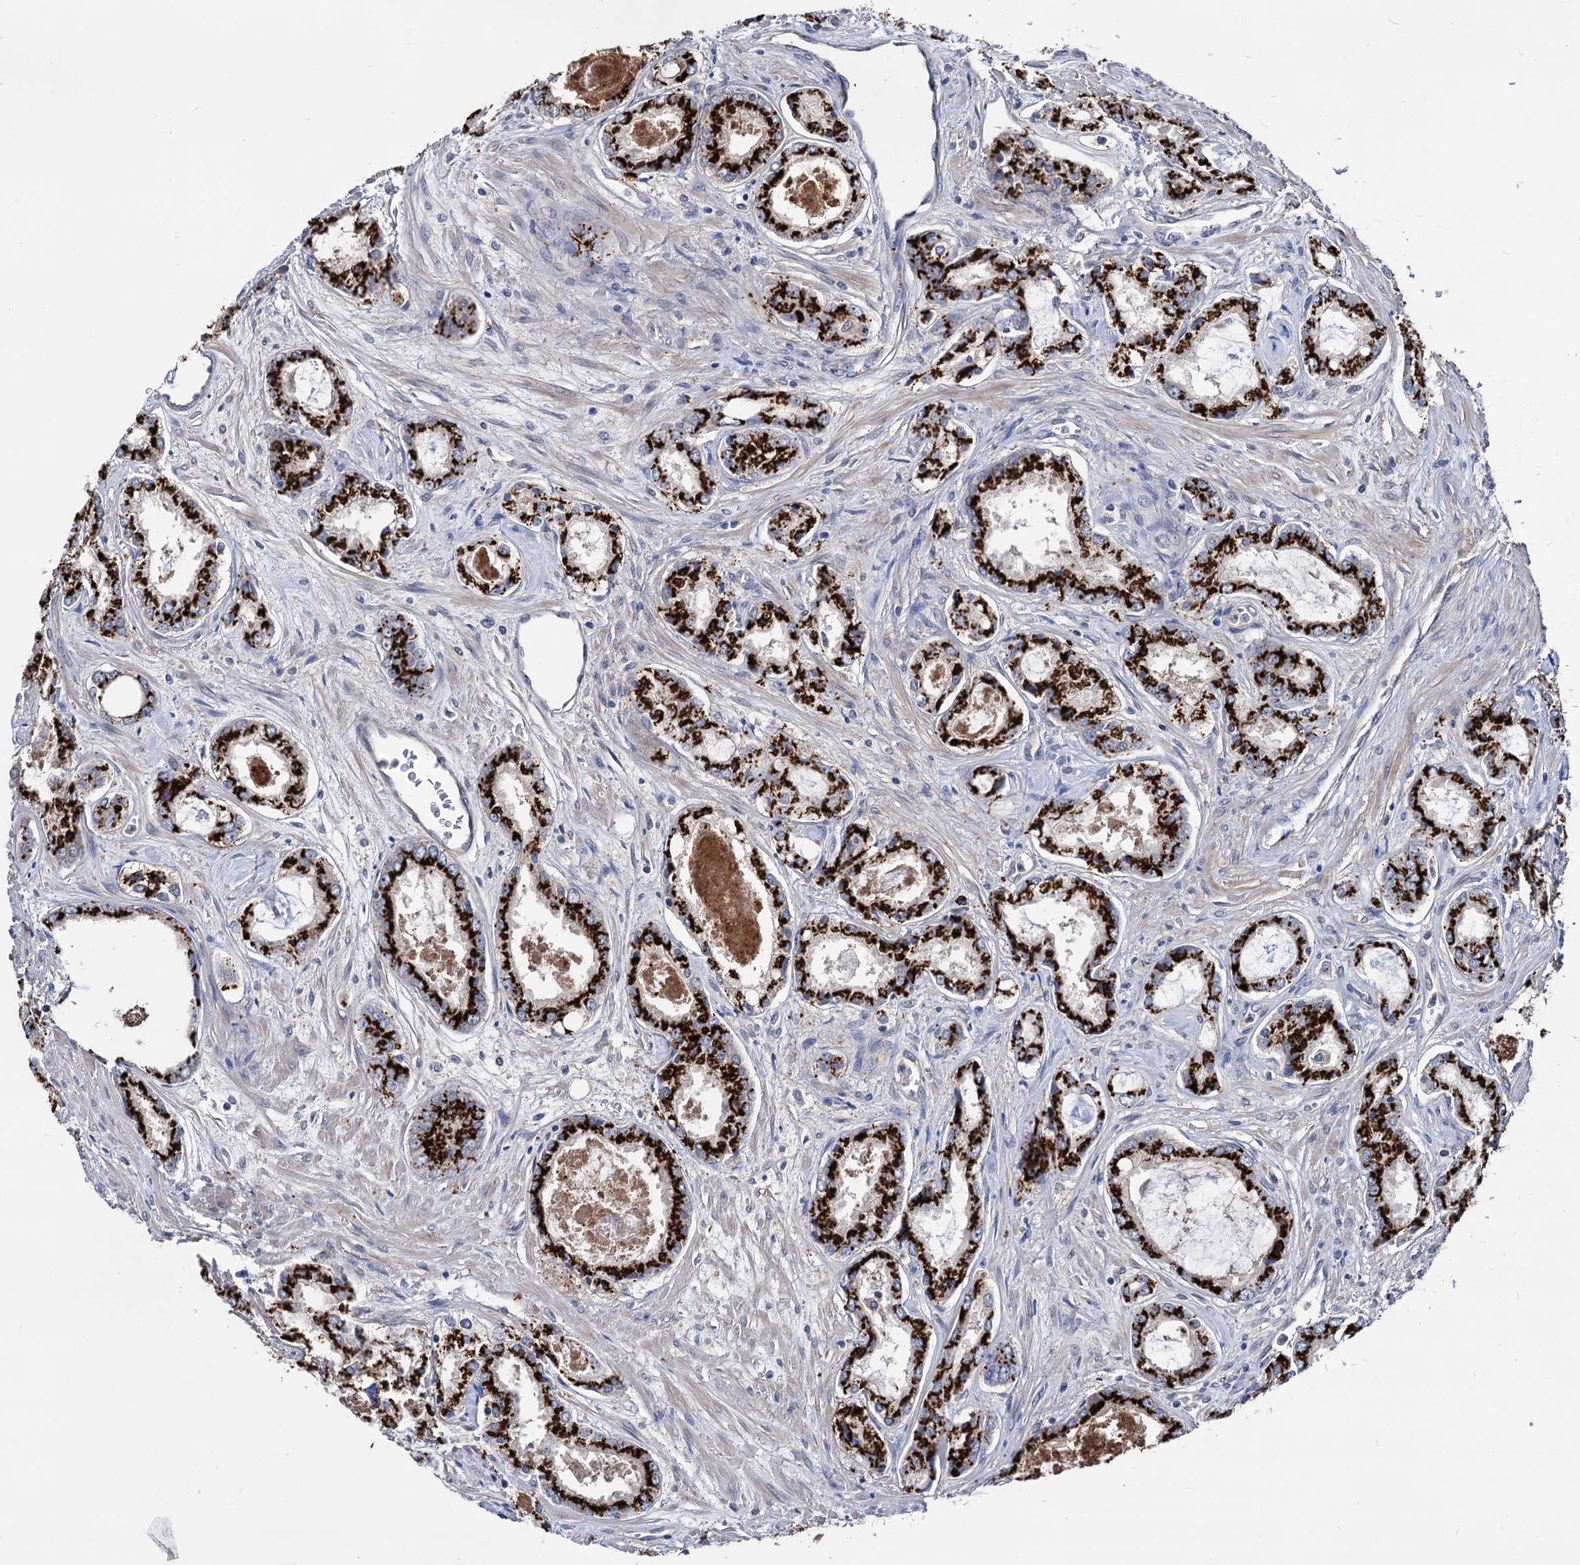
{"staining": {"intensity": "strong", "quantity": ">75%", "location": "cytoplasmic/membranous"}, "tissue": "prostate cancer", "cell_type": "Tumor cells", "image_type": "cancer", "snomed": [{"axis": "morphology", "description": "Adenocarcinoma, Low grade"}, {"axis": "topography", "description": "Prostate"}], "caption": "IHC image of neoplastic tissue: low-grade adenocarcinoma (prostate) stained using immunohistochemistry demonstrates high levels of strong protein expression localized specifically in the cytoplasmic/membranous of tumor cells, appearing as a cytoplasmic/membranous brown color.", "gene": "ESD", "patient": {"sex": "male", "age": 68}}